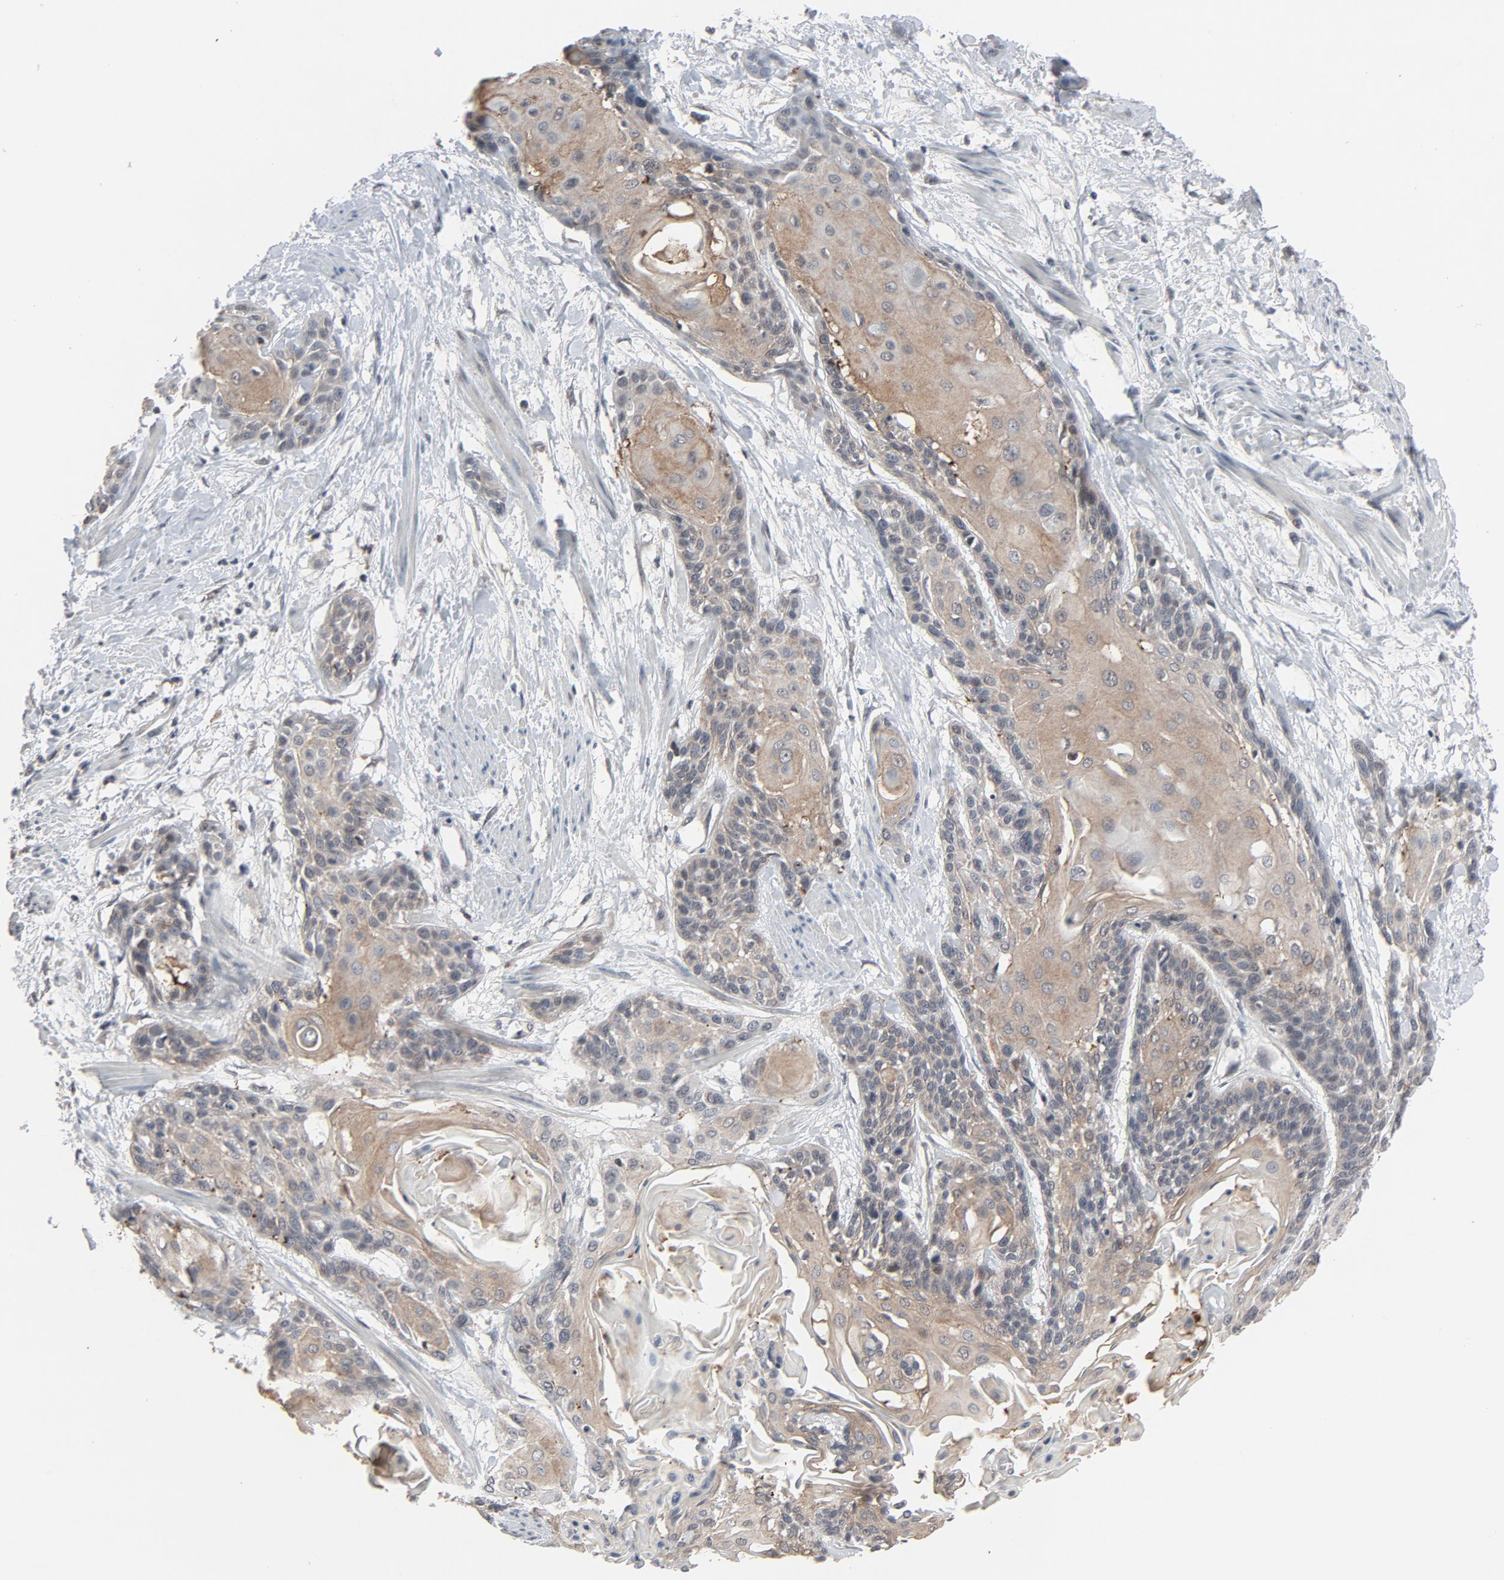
{"staining": {"intensity": "moderate", "quantity": "25%-75%", "location": "cytoplasmic/membranous"}, "tissue": "cervical cancer", "cell_type": "Tumor cells", "image_type": "cancer", "snomed": [{"axis": "morphology", "description": "Squamous cell carcinoma, NOS"}, {"axis": "topography", "description": "Cervix"}], "caption": "Protein staining of cervical cancer (squamous cell carcinoma) tissue demonstrates moderate cytoplasmic/membranous expression in about 25%-75% of tumor cells.", "gene": "MT3", "patient": {"sex": "female", "age": 57}}